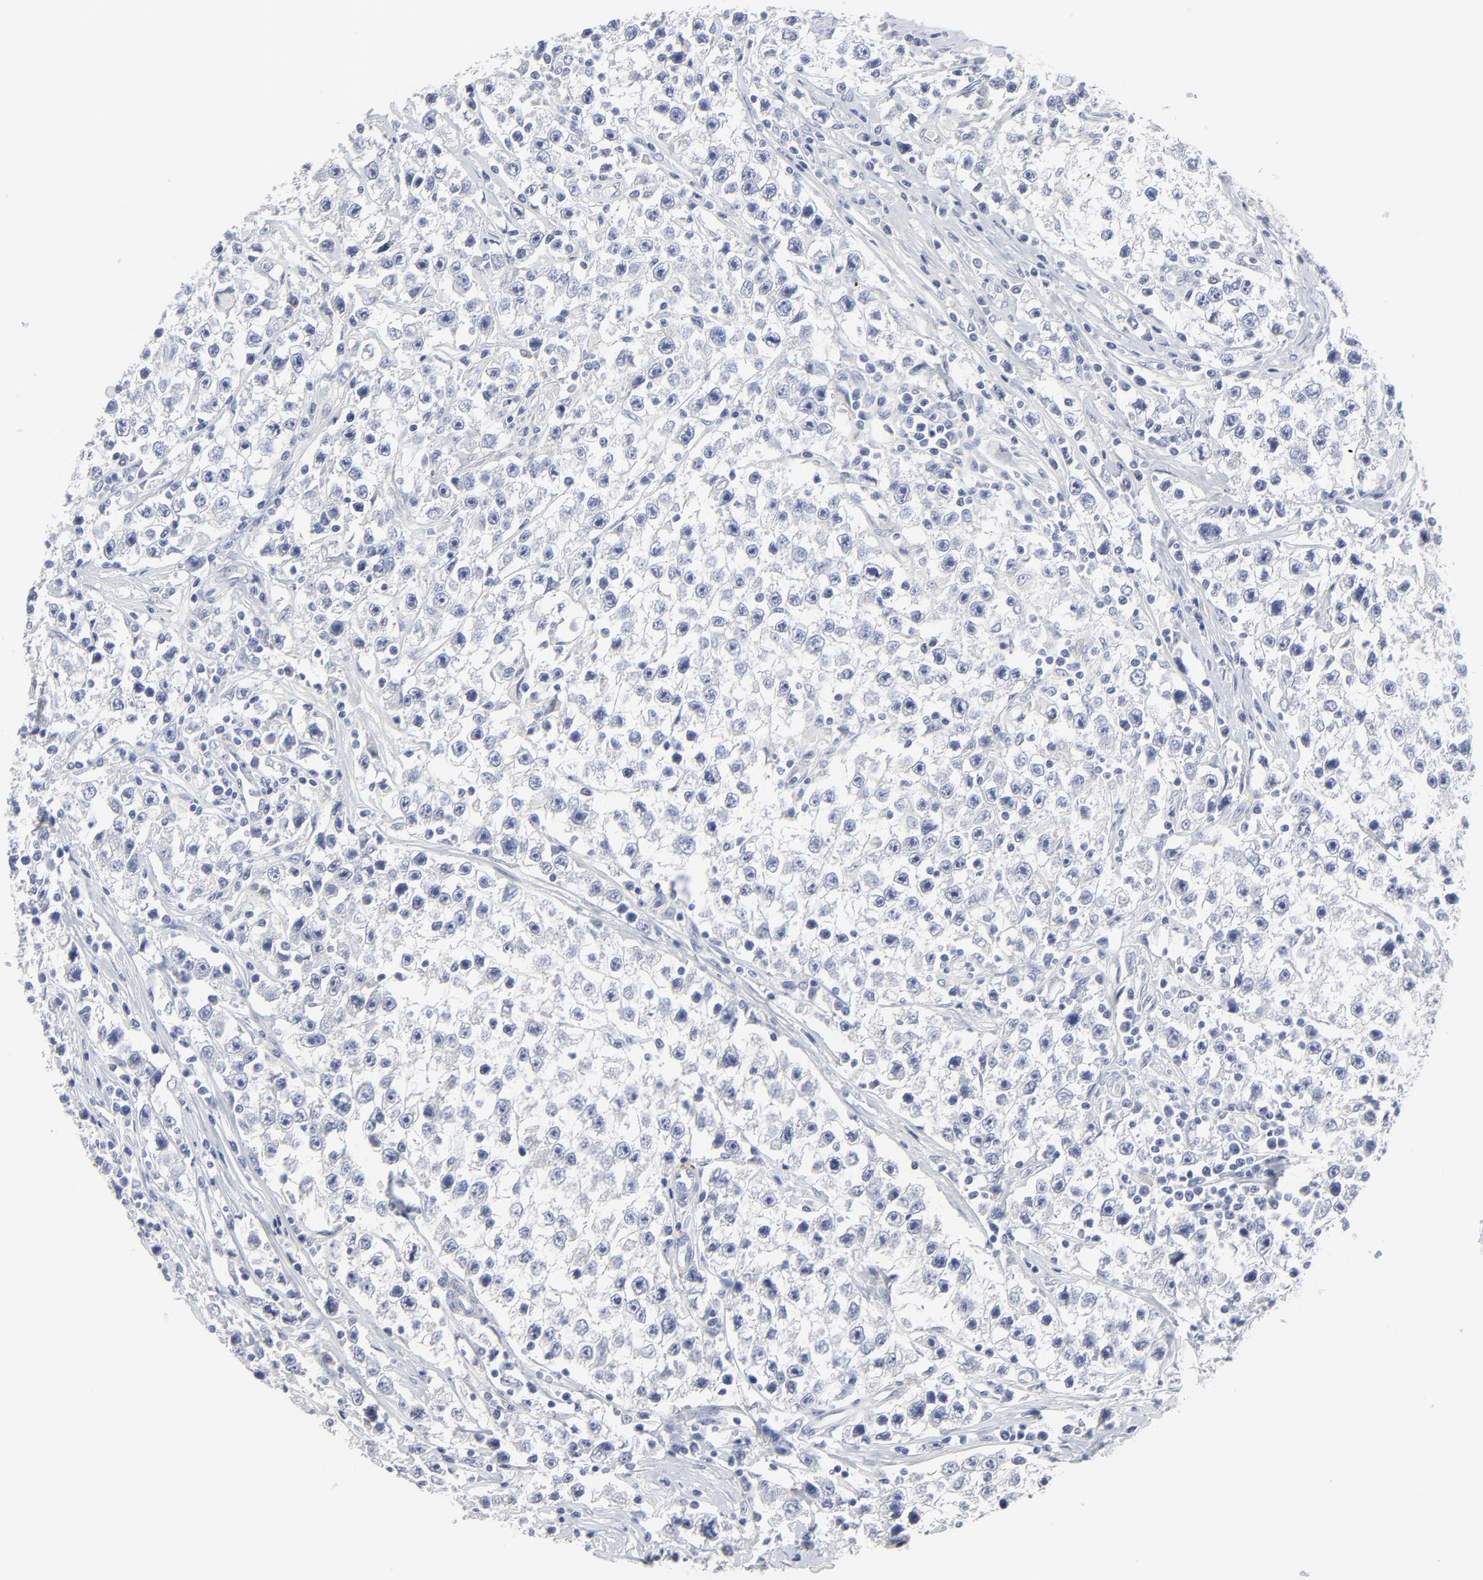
{"staining": {"intensity": "negative", "quantity": "none", "location": "none"}, "tissue": "testis cancer", "cell_type": "Tumor cells", "image_type": "cancer", "snomed": [{"axis": "morphology", "description": "Seminoma, NOS"}, {"axis": "topography", "description": "Testis"}], "caption": "Tumor cells are negative for protein expression in human testis seminoma.", "gene": "DHRSX", "patient": {"sex": "male", "age": 35}}